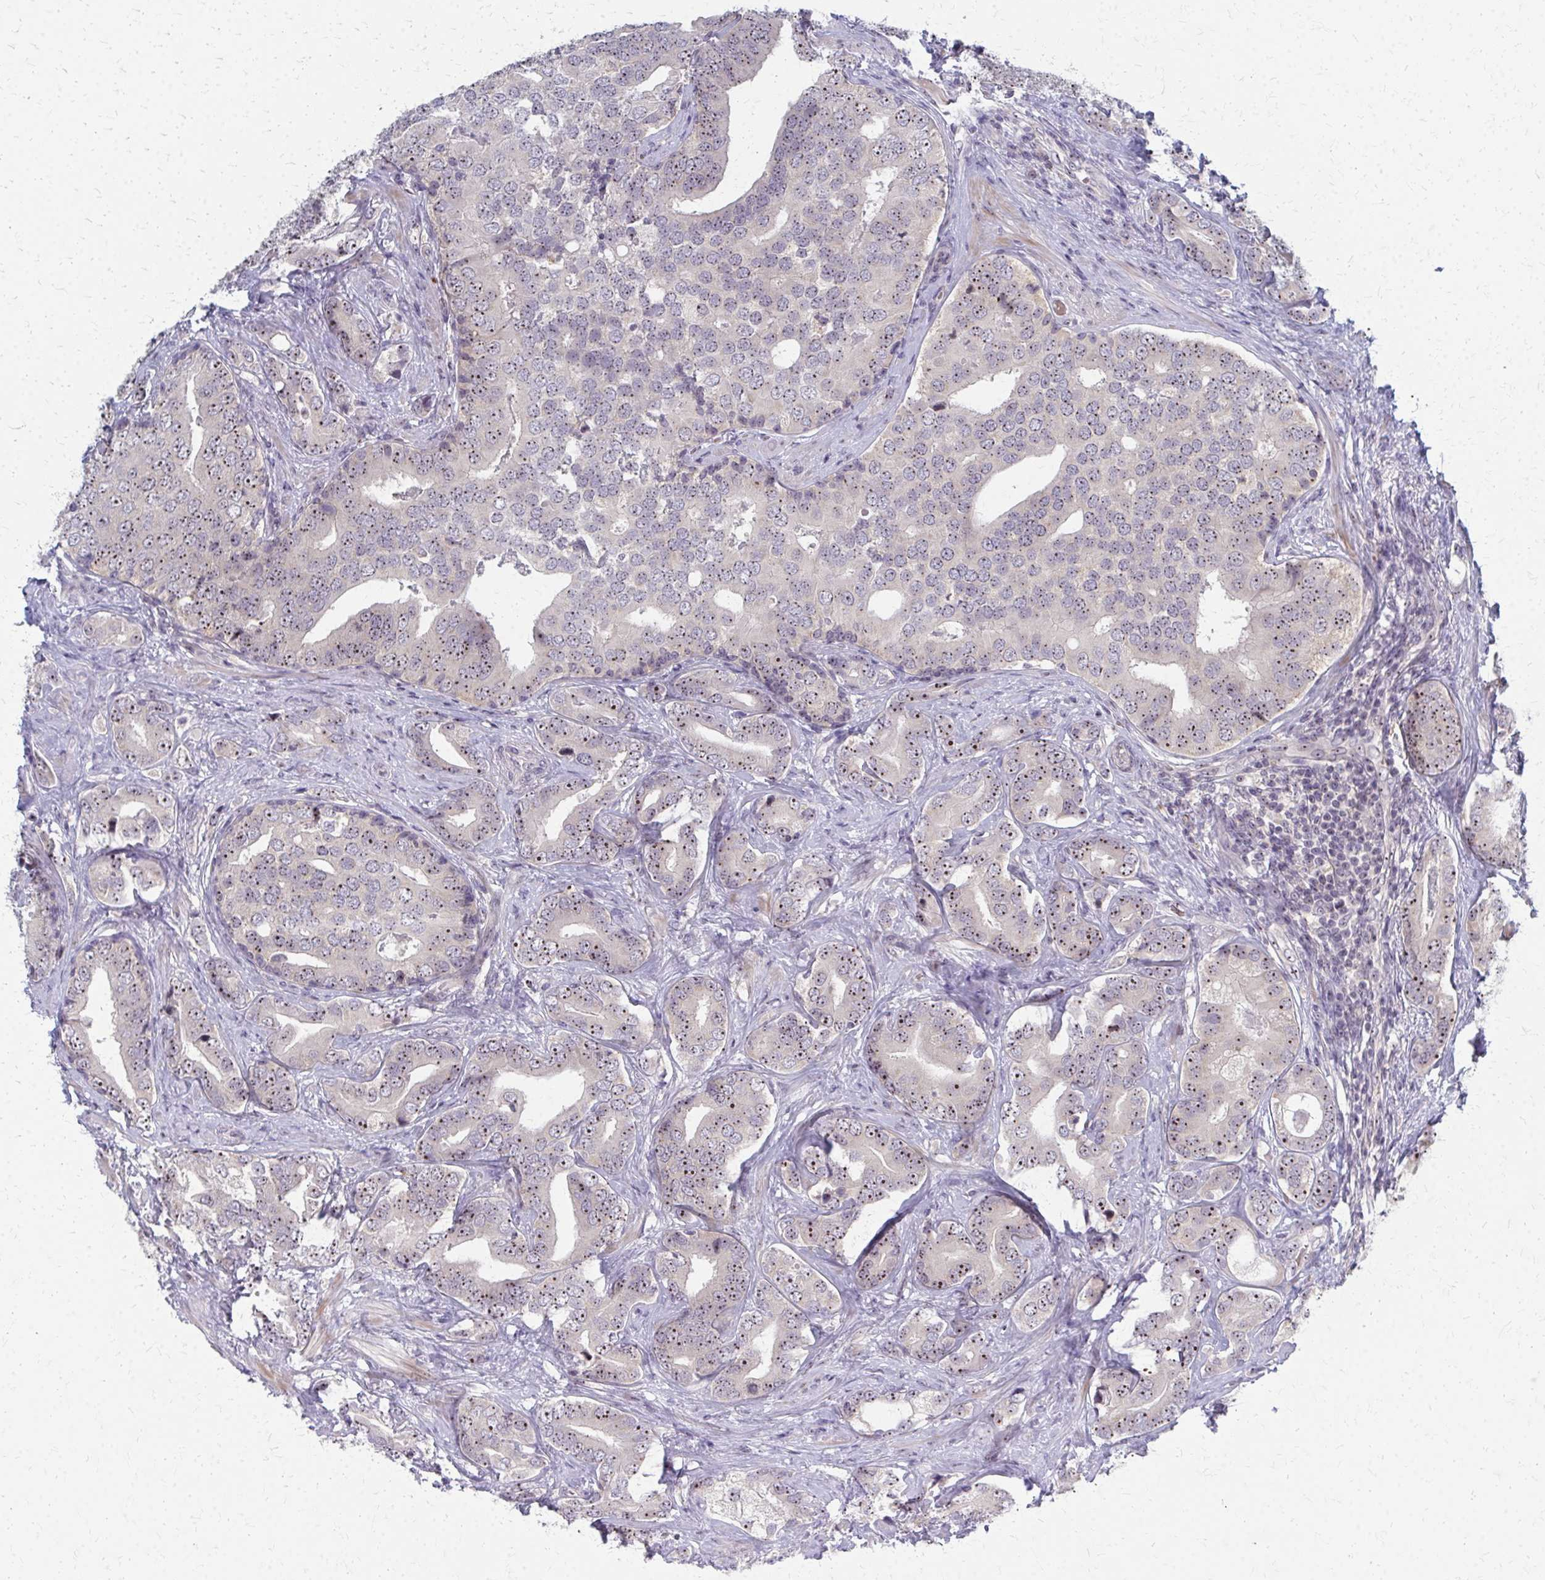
{"staining": {"intensity": "moderate", "quantity": "25%-75%", "location": "nuclear"}, "tissue": "prostate cancer", "cell_type": "Tumor cells", "image_type": "cancer", "snomed": [{"axis": "morphology", "description": "Adenocarcinoma, High grade"}, {"axis": "topography", "description": "Prostate"}], "caption": "Immunohistochemical staining of human prostate cancer displays medium levels of moderate nuclear positivity in approximately 25%-75% of tumor cells.", "gene": "NUDT16", "patient": {"sex": "male", "age": 62}}